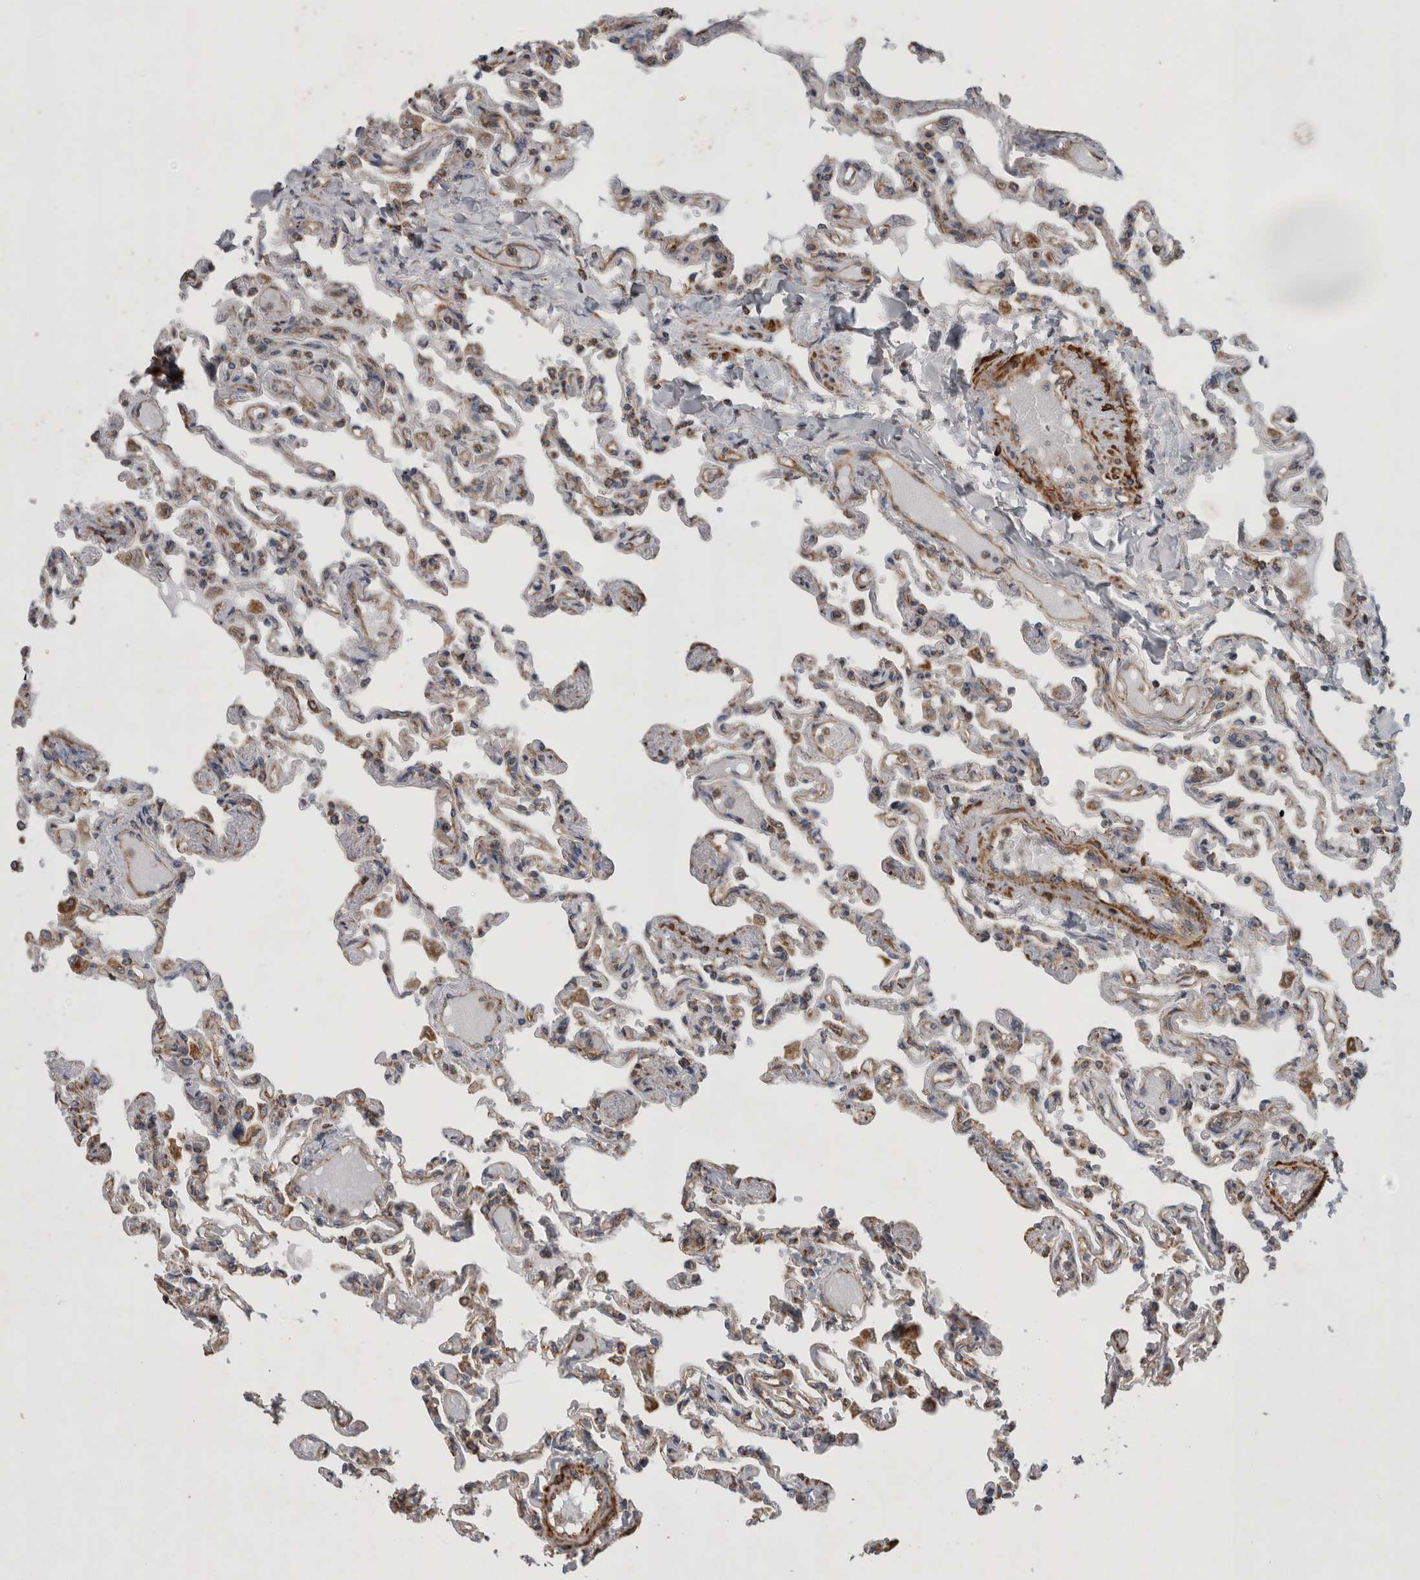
{"staining": {"intensity": "weak", "quantity": "25%-75%", "location": "cytoplasmic/membranous"}, "tissue": "lung", "cell_type": "Alveolar cells", "image_type": "normal", "snomed": [{"axis": "morphology", "description": "Normal tissue, NOS"}, {"axis": "topography", "description": "Lung"}], "caption": "Immunohistochemical staining of unremarkable human lung demonstrates 25%-75% levels of weak cytoplasmic/membranous protein expression in about 25%-75% of alveolar cells.", "gene": "SFXN2", "patient": {"sex": "male", "age": 21}}